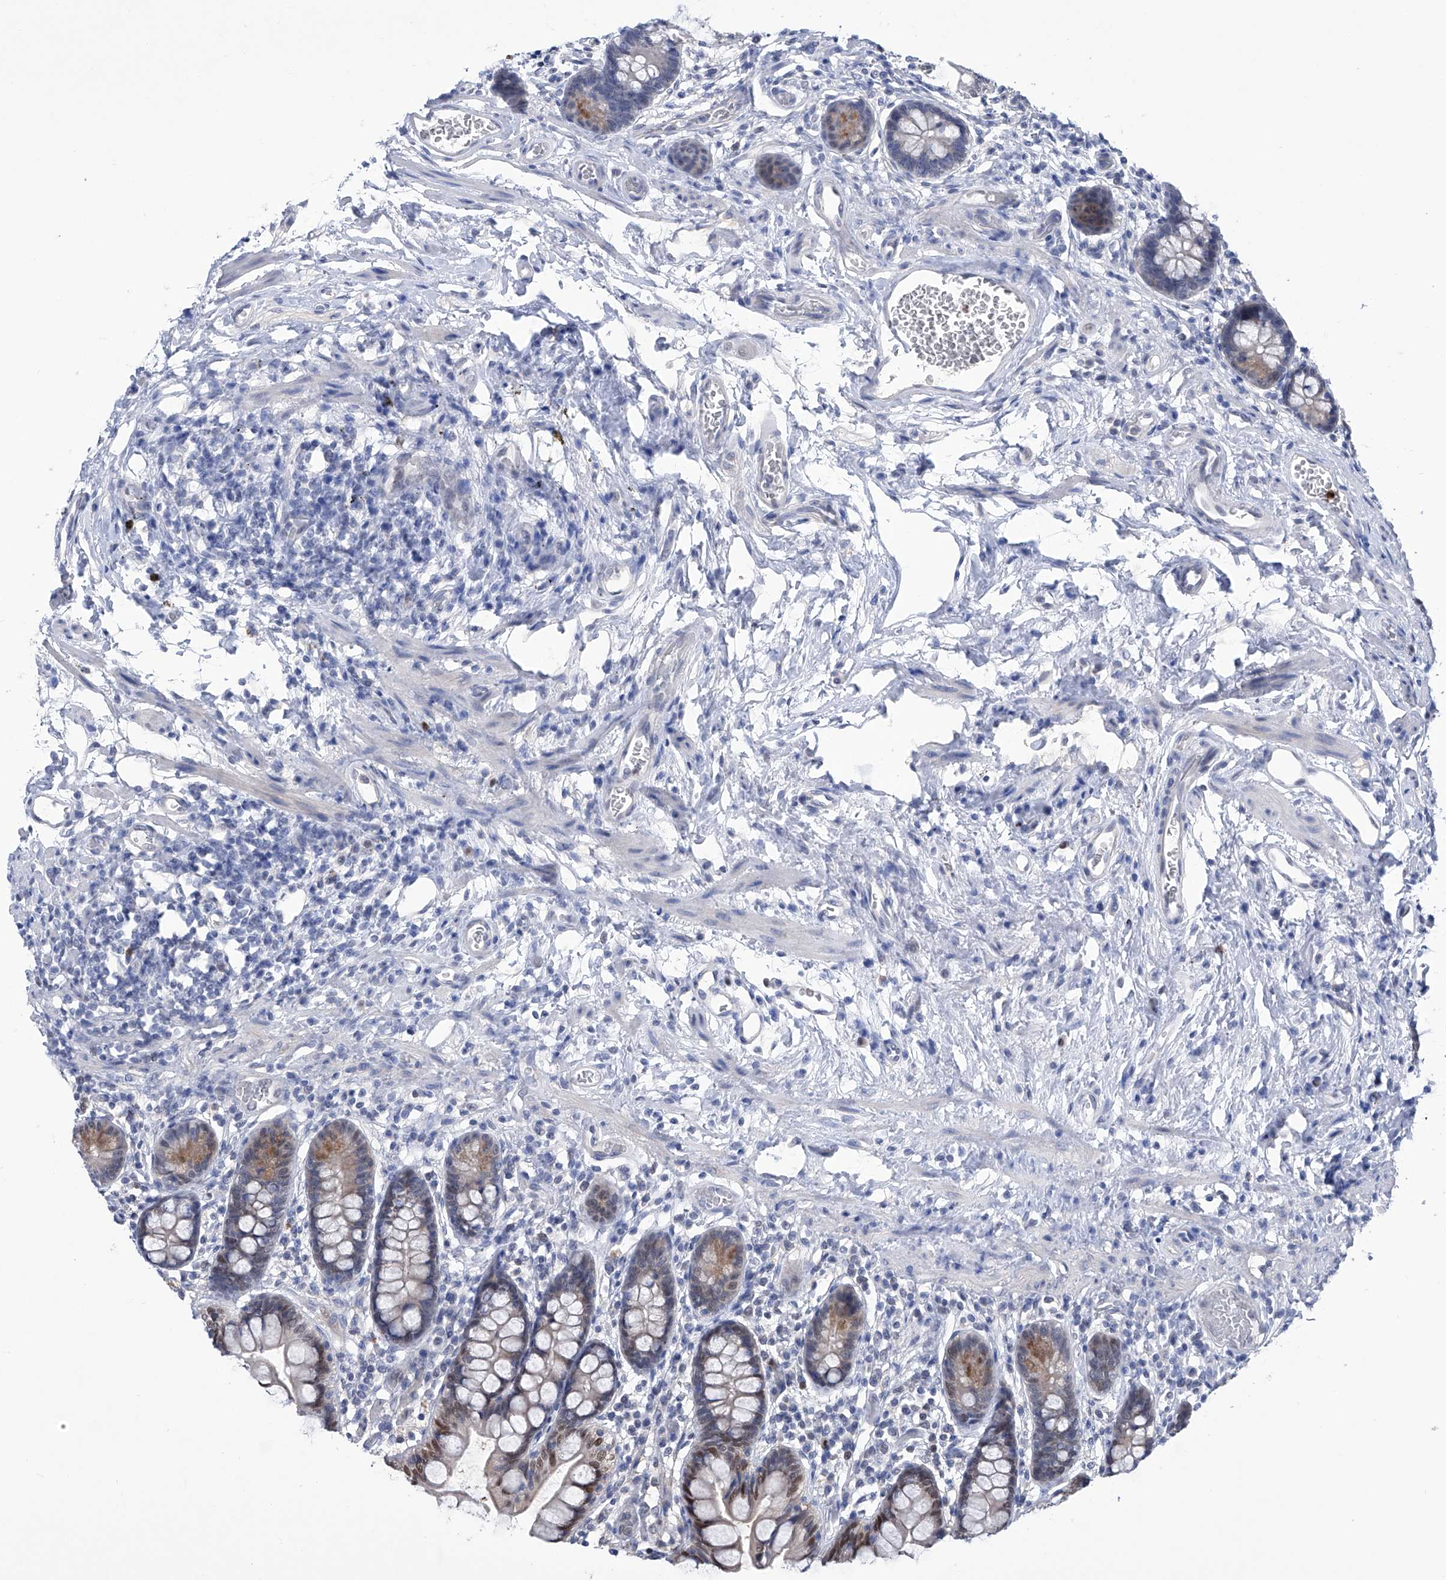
{"staining": {"intensity": "moderate", "quantity": "<25%", "location": "cytoplasmic/membranous,nuclear"}, "tissue": "small intestine", "cell_type": "Glandular cells", "image_type": "normal", "snomed": [{"axis": "morphology", "description": "Normal tissue, NOS"}, {"axis": "topography", "description": "Small intestine"}], "caption": "This is a micrograph of IHC staining of normal small intestine, which shows moderate positivity in the cytoplasmic/membranous,nuclear of glandular cells.", "gene": "PHF20", "patient": {"sex": "male", "age": 52}}